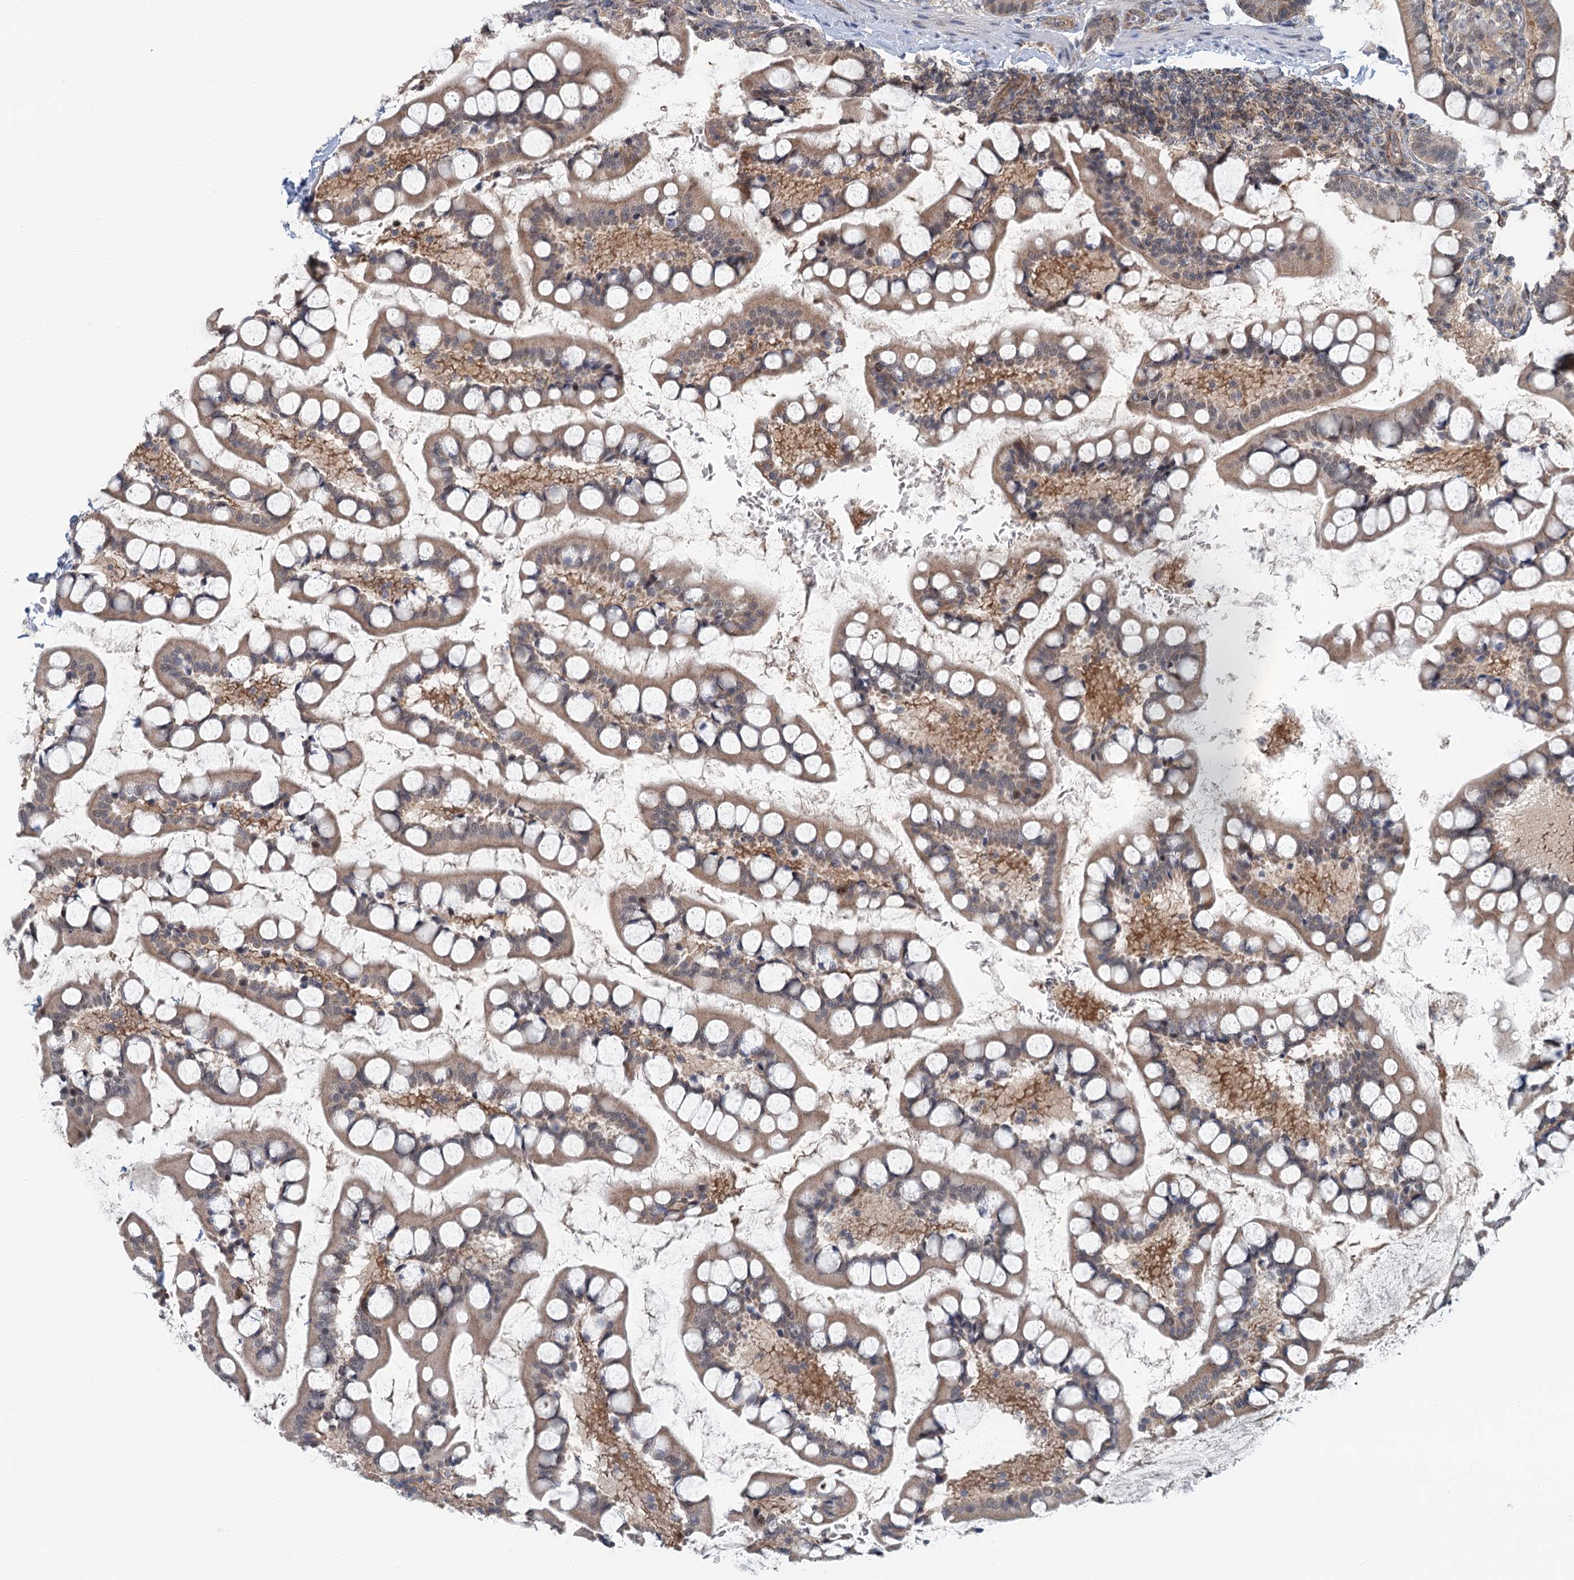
{"staining": {"intensity": "moderate", "quantity": ">75%", "location": "cytoplasmic/membranous,nuclear"}, "tissue": "small intestine", "cell_type": "Glandular cells", "image_type": "normal", "snomed": [{"axis": "morphology", "description": "Normal tissue, NOS"}, {"axis": "topography", "description": "Small intestine"}], "caption": "This histopathology image demonstrates IHC staining of normal small intestine, with medium moderate cytoplasmic/membranous,nuclear positivity in about >75% of glandular cells.", "gene": "TAS2R42", "patient": {"sex": "male", "age": 52}}